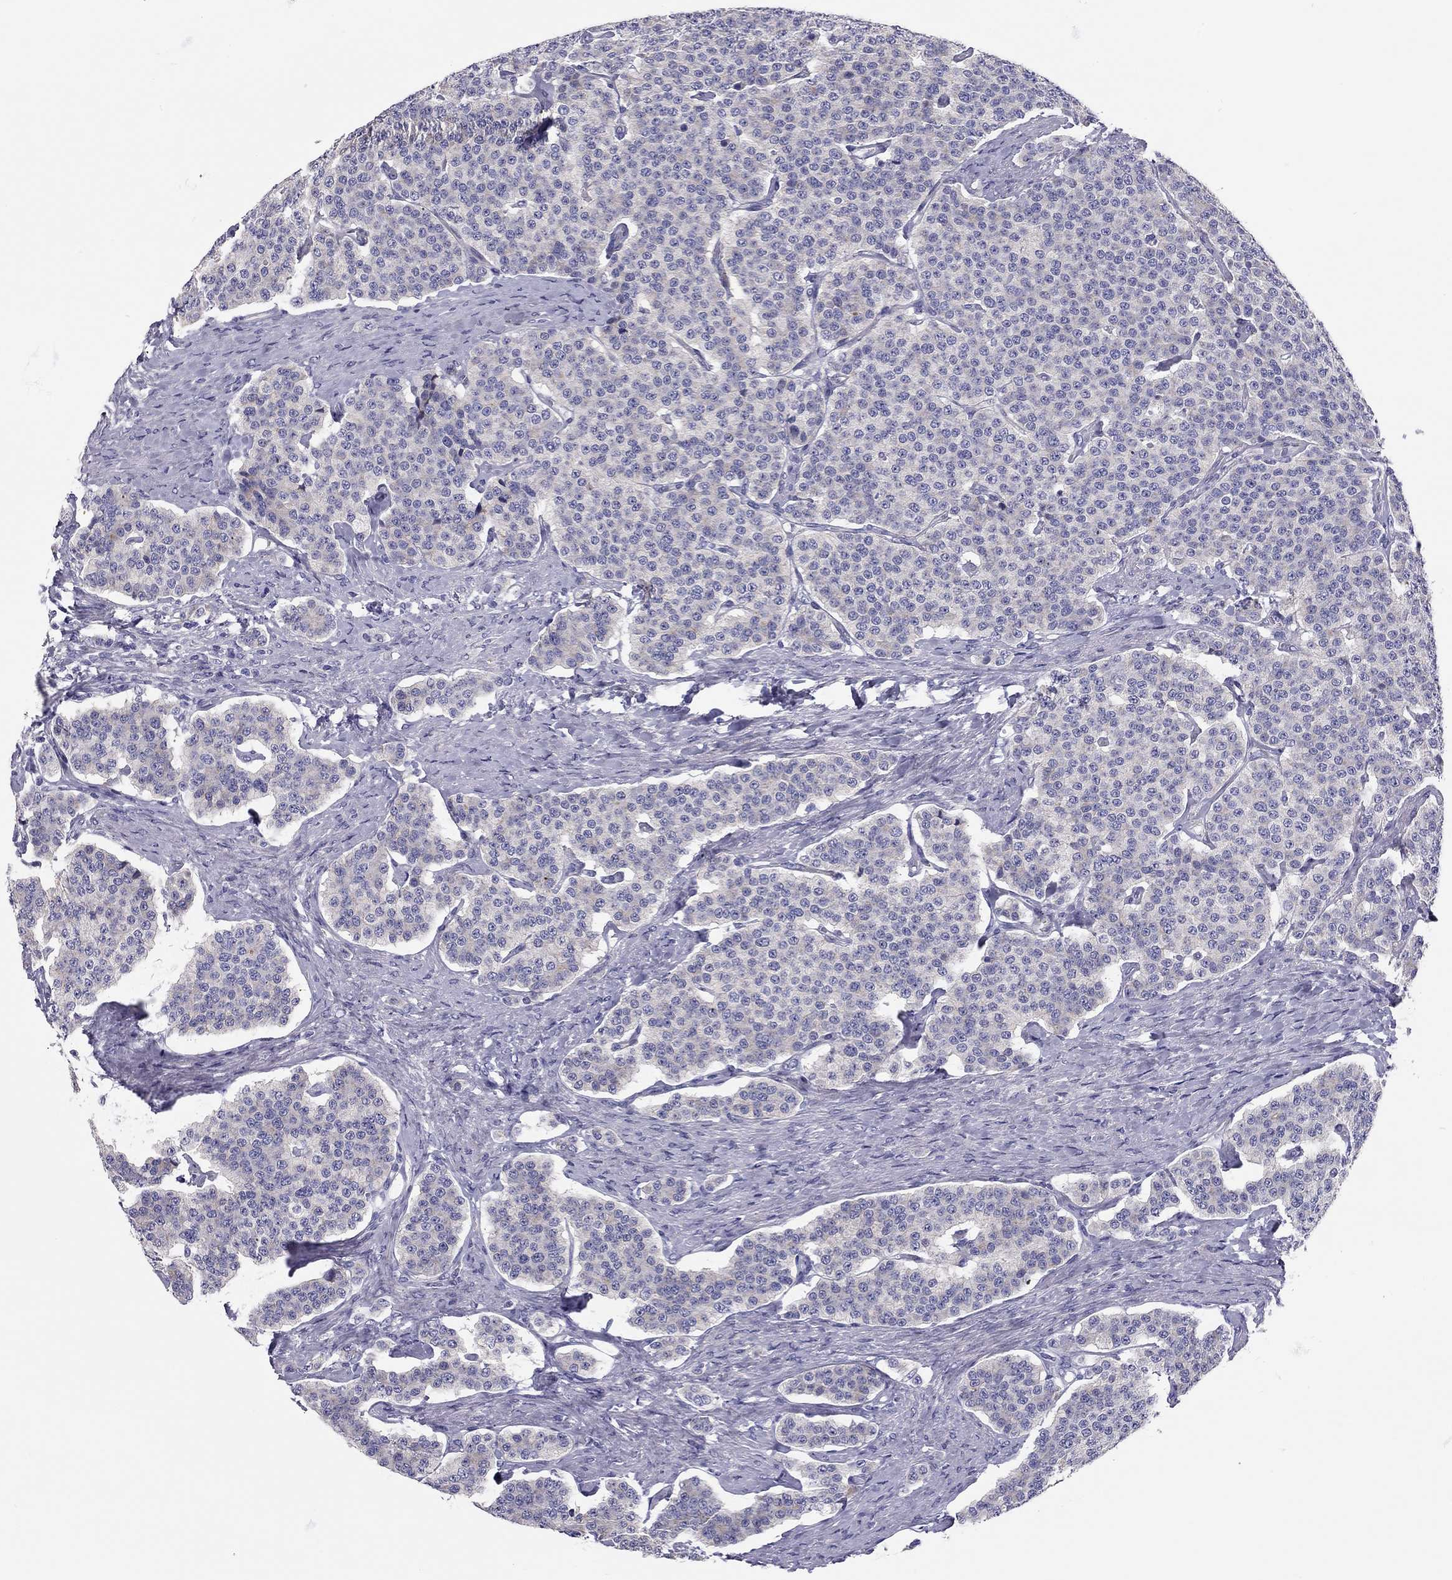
{"staining": {"intensity": "negative", "quantity": "none", "location": "none"}, "tissue": "carcinoid", "cell_type": "Tumor cells", "image_type": "cancer", "snomed": [{"axis": "morphology", "description": "Carcinoid, malignant, NOS"}, {"axis": "topography", "description": "Small intestine"}], "caption": "This is a micrograph of immunohistochemistry (IHC) staining of carcinoid (malignant), which shows no expression in tumor cells.", "gene": "SCARB1", "patient": {"sex": "female", "age": 58}}